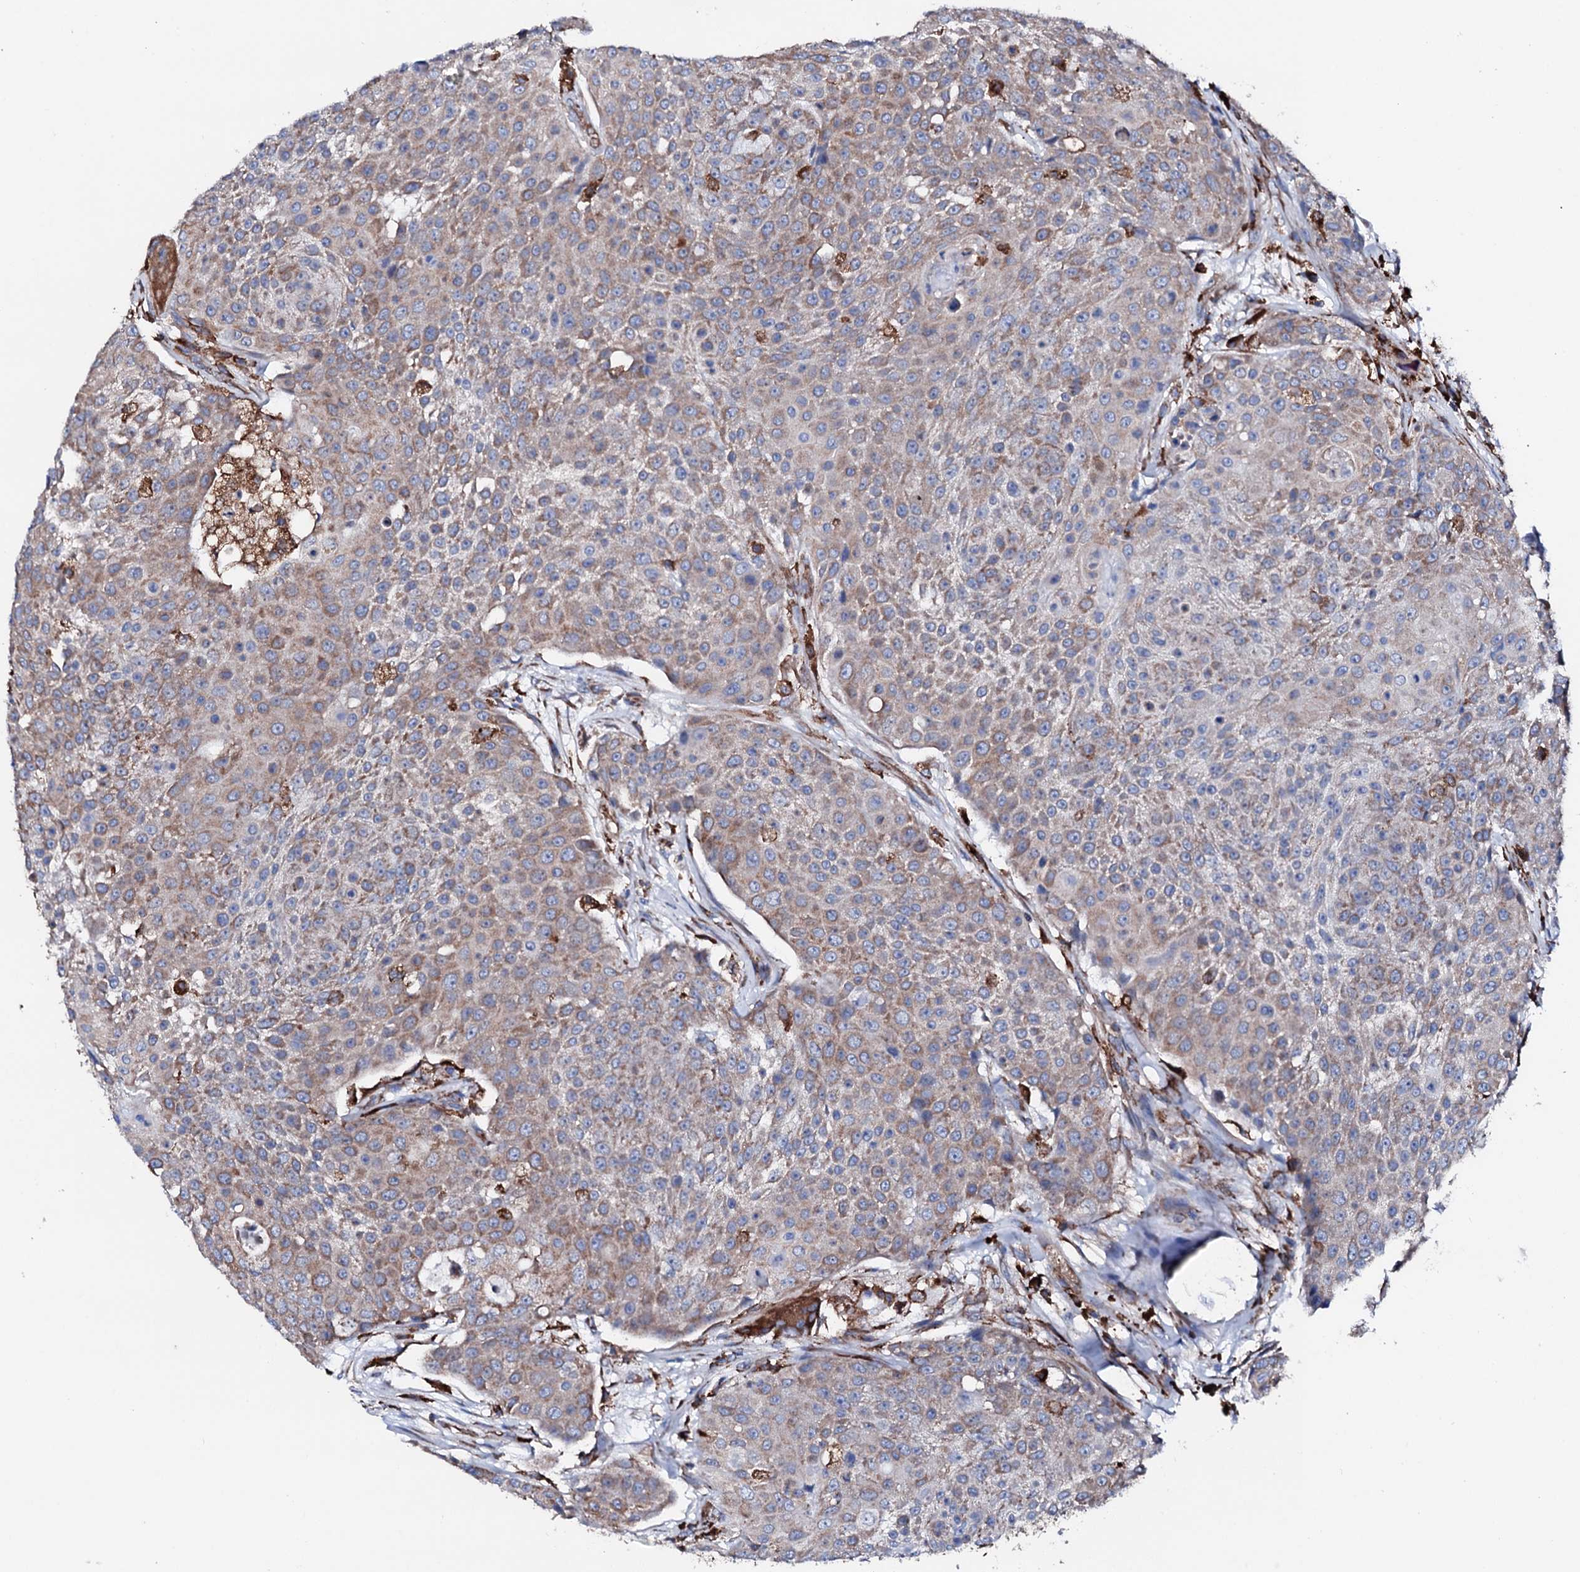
{"staining": {"intensity": "moderate", "quantity": ">75%", "location": "cytoplasmic/membranous"}, "tissue": "urothelial cancer", "cell_type": "Tumor cells", "image_type": "cancer", "snomed": [{"axis": "morphology", "description": "Urothelial carcinoma, High grade"}, {"axis": "topography", "description": "Urinary bladder"}], "caption": "This histopathology image shows high-grade urothelial carcinoma stained with immunohistochemistry to label a protein in brown. The cytoplasmic/membranous of tumor cells show moderate positivity for the protein. Nuclei are counter-stained blue.", "gene": "AMDHD1", "patient": {"sex": "female", "age": 63}}